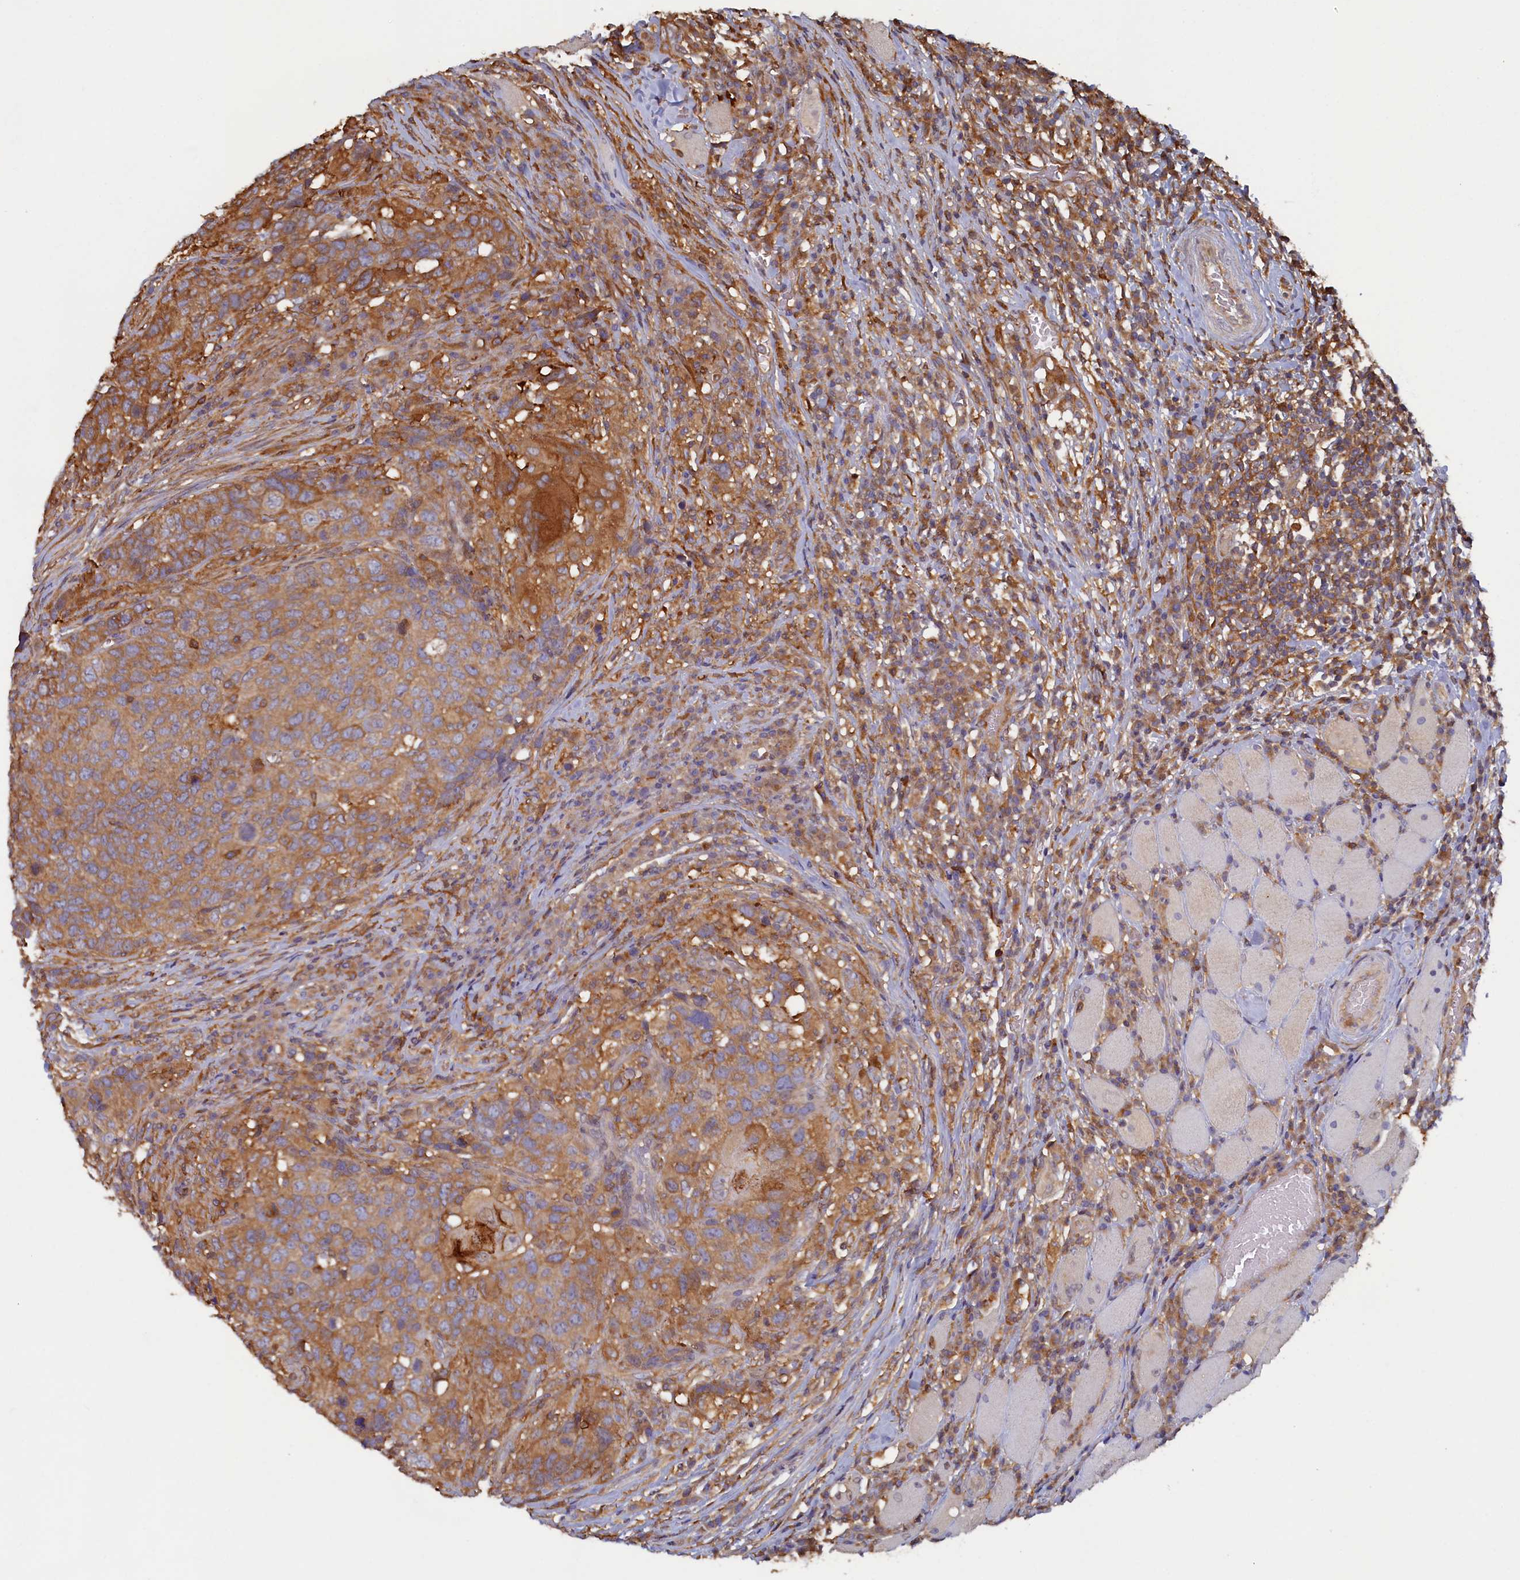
{"staining": {"intensity": "moderate", "quantity": ">75%", "location": "cytoplasmic/membranous"}, "tissue": "head and neck cancer", "cell_type": "Tumor cells", "image_type": "cancer", "snomed": [{"axis": "morphology", "description": "Squamous cell carcinoma, NOS"}, {"axis": "topography", "description": "Head-Neck"}], "caption": "Protein staining of squamous cell carcinoma (head and neck) tissue shows moderate cytoplasmic/membranous positivity in approximately >75% of tumor cells. The protein of interest is stained brown, and the nuclei are stained in blue (DAB (3,3'-diaminobenzidine) IHC with brightfield microscopy, high magnification).", "gene": "TIMM8B", "patient": {"sex": "male", "age": 66}}